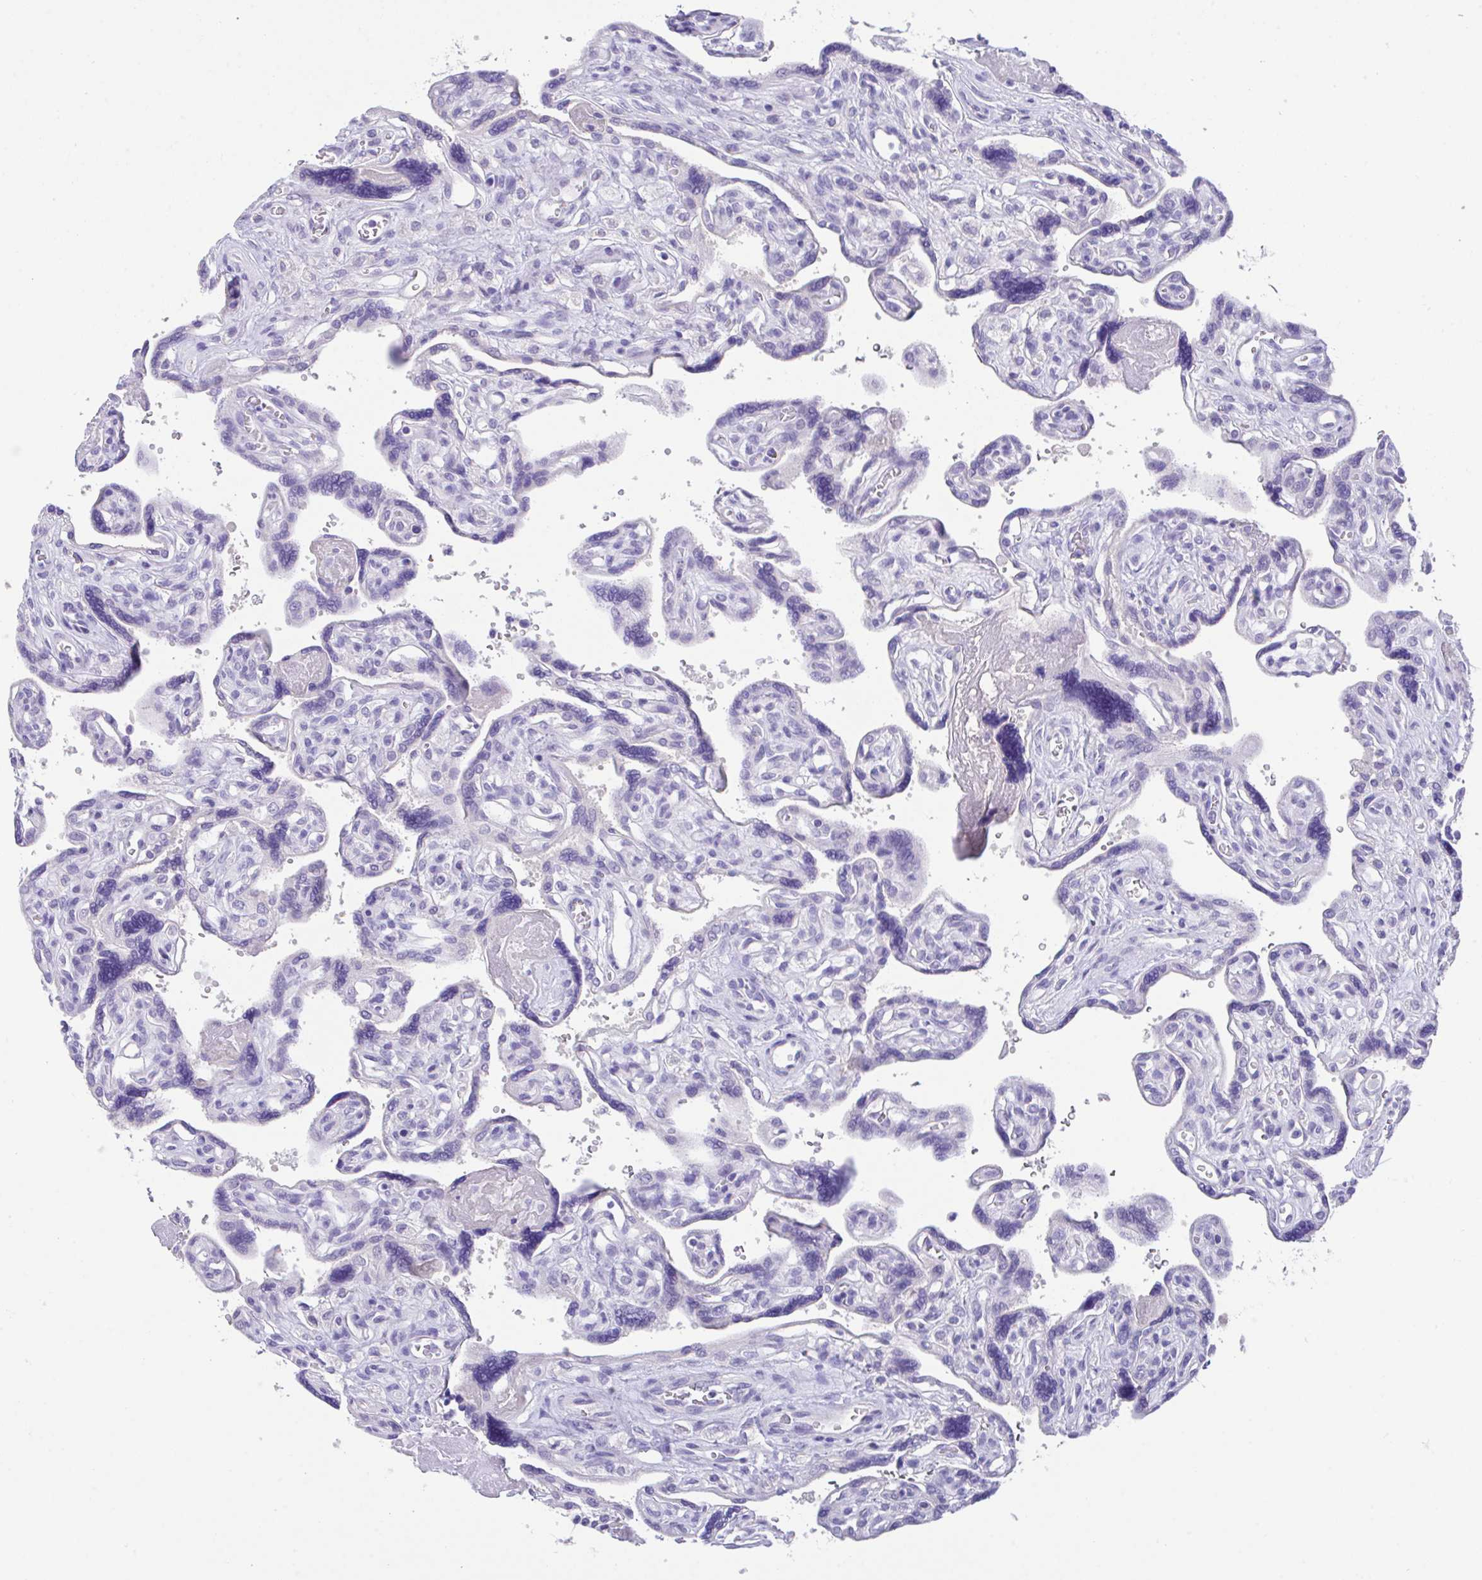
{"staining": {"intensity": "negative", "quantity": "none", "location": "none"}, "tissue": "placenta", "cell_type": "Trophoblastic cells", "image_type": "normal", "snomed": [{"axis": "morphology", "description": "Normal tissue, NOS"}, {"axis": "topography", "description": "Placenta"}], "caption": "IHC micrograph of normal human placenta stained for a protein (brown), which reveals no expression in trophoblastic cells. The staining was performed using DAB (3,3'-diaminobenzidine) to visualize the protein expression in brown, while the nuclei were stained in blue with hematoxylin (Magnification: 20x).", "gene": "HACD4", "patient": {"sex": "female", "age": 39}}